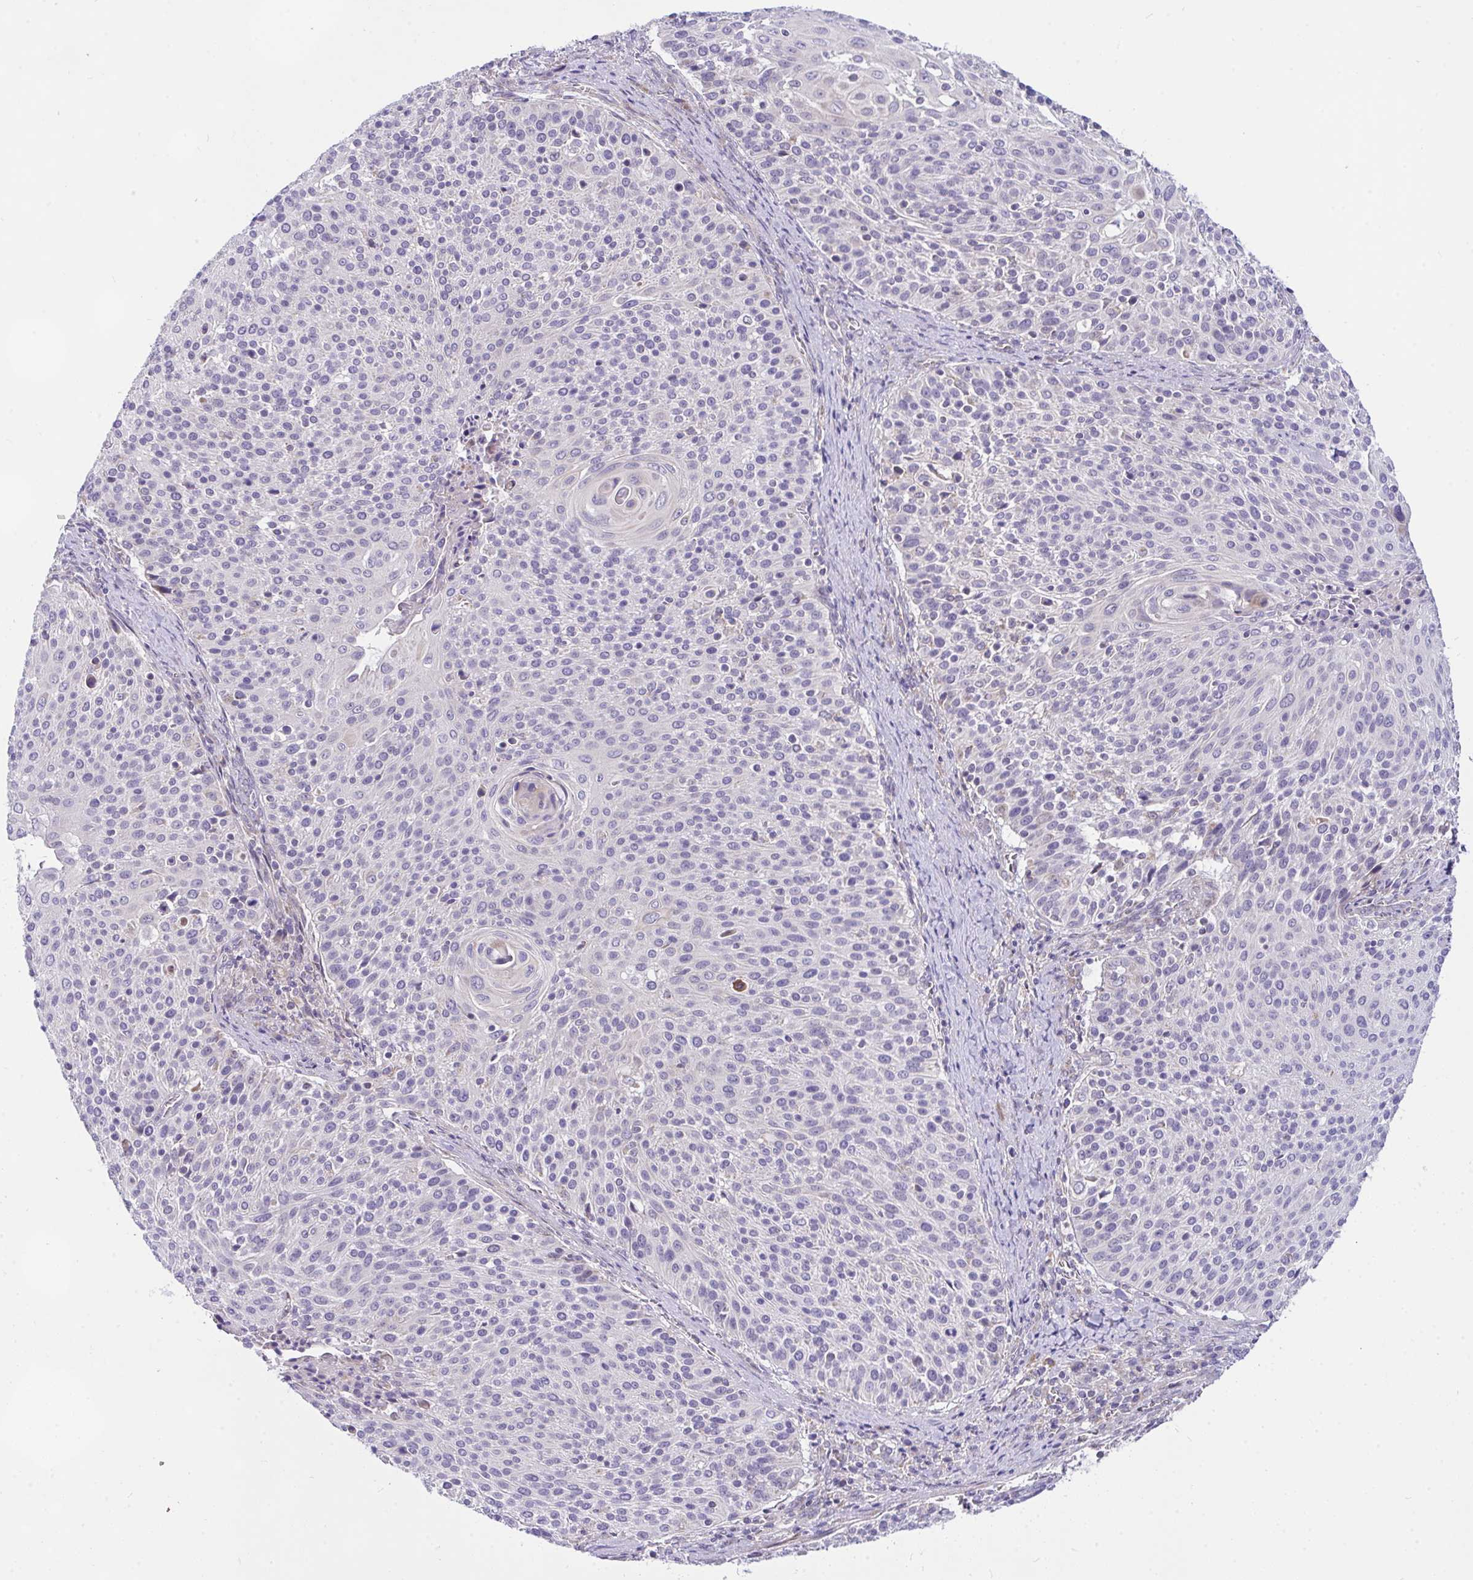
{"staining": {"intensity": "negative", "quantity": "none", "location": "none"}, "tissue": "cervical cancer", "cell_type": "Tumor cells", "image_type": "cancer", "snomed": [{"axis": "morphology", "description": "Squamous cell carcinoma, NOS"}, {"axis": "topography", "description": "Cervix"}], "caption": "The image exhibits no staining of tumor cells in squamous cell carcinoma (cervical). Nuclei are stained in blue.", "gene": "CEP63", "patient": {"sex": "female", "age": 31}}